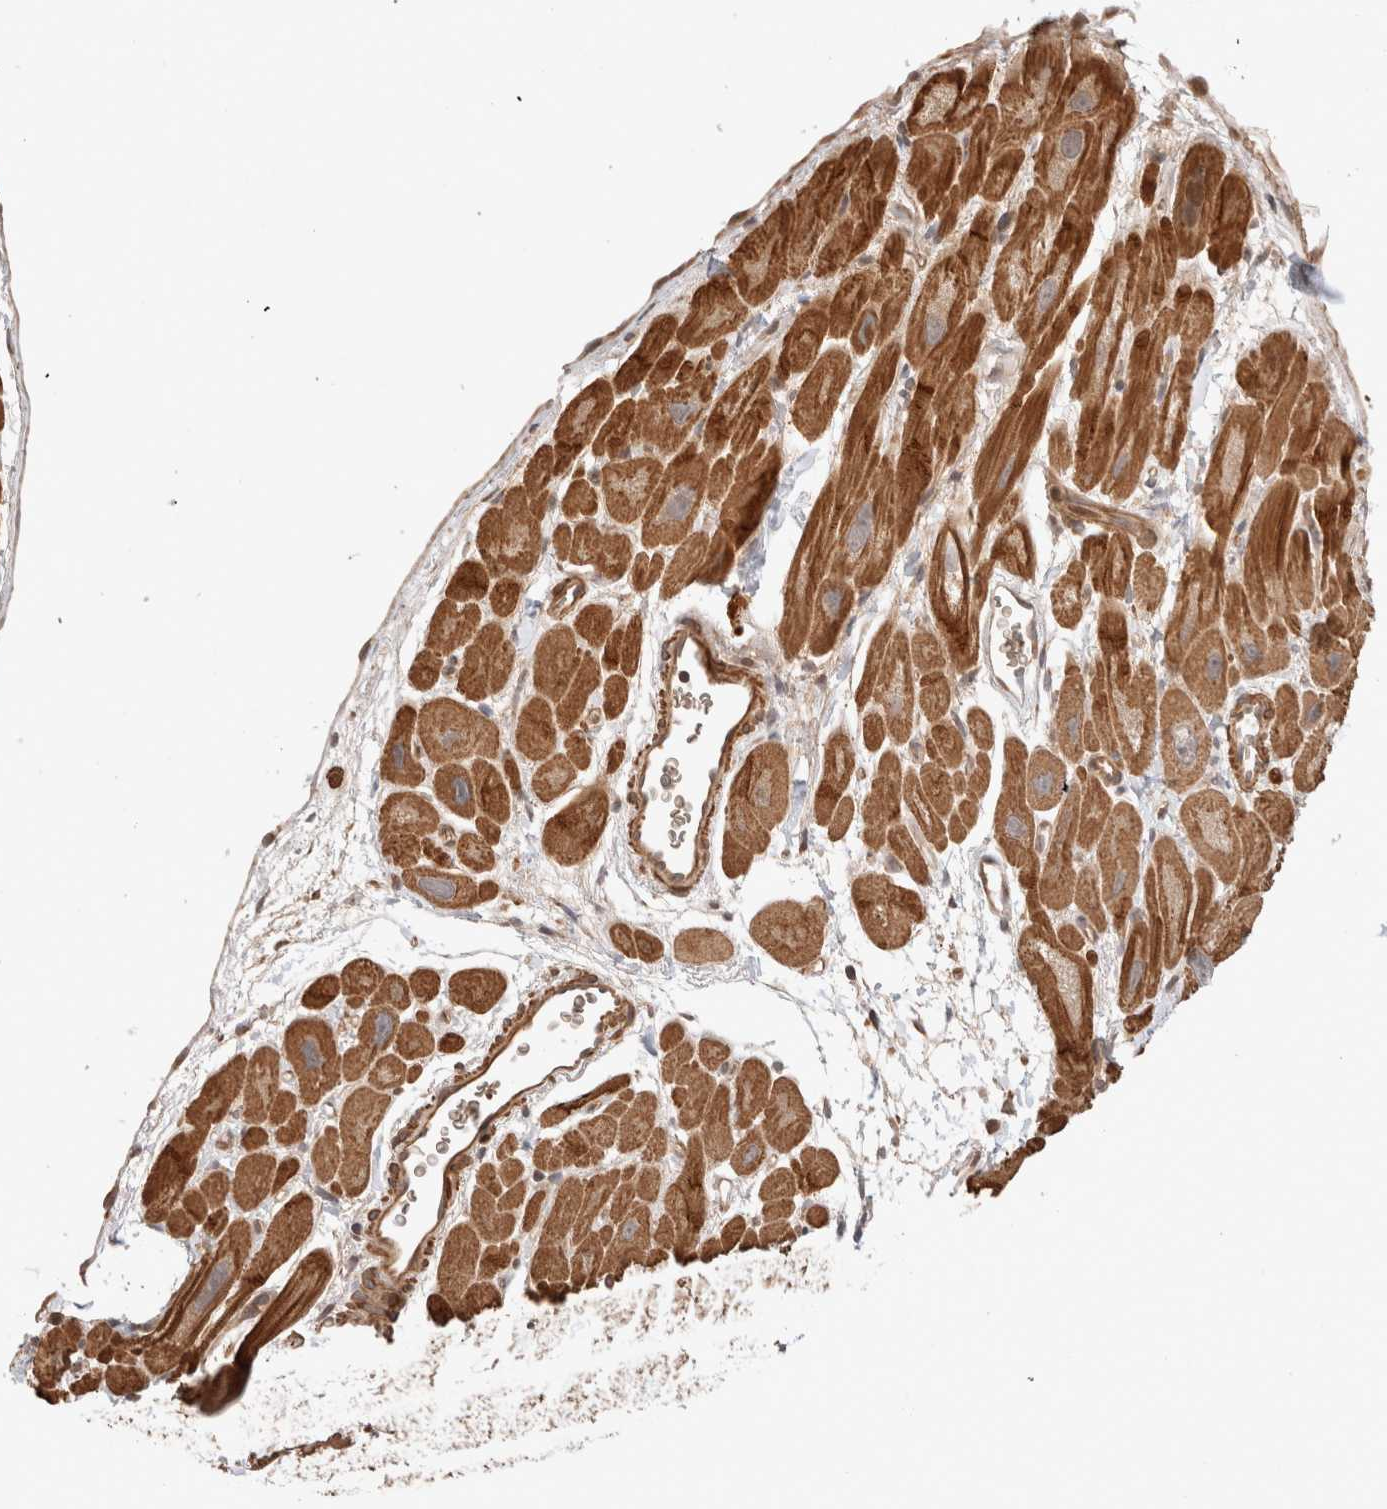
{"staining": {"intensity": "strong", "quantity": ">75%", "location": "cytoplasmic/membranous"}, "tissue": "heart muscle", "cell_type": "Cardiomyocytes", "image_type": "normal", "snomed": [{"axis": "morphology", "description": "Normal tissue, NOS"}, {"axis": "topography", "description": "Heart"}], "caption": "The photomicrograph exhibits staining of benign heart muscle, revealing strong cytoplasmic/membranous protein positivity (brown color) within cardiomyocytes. (DAB IHC with brightfield microscopy, high magnification).", "gene": "ZNF649", "patient": {"sex": "male", "age": 49}}